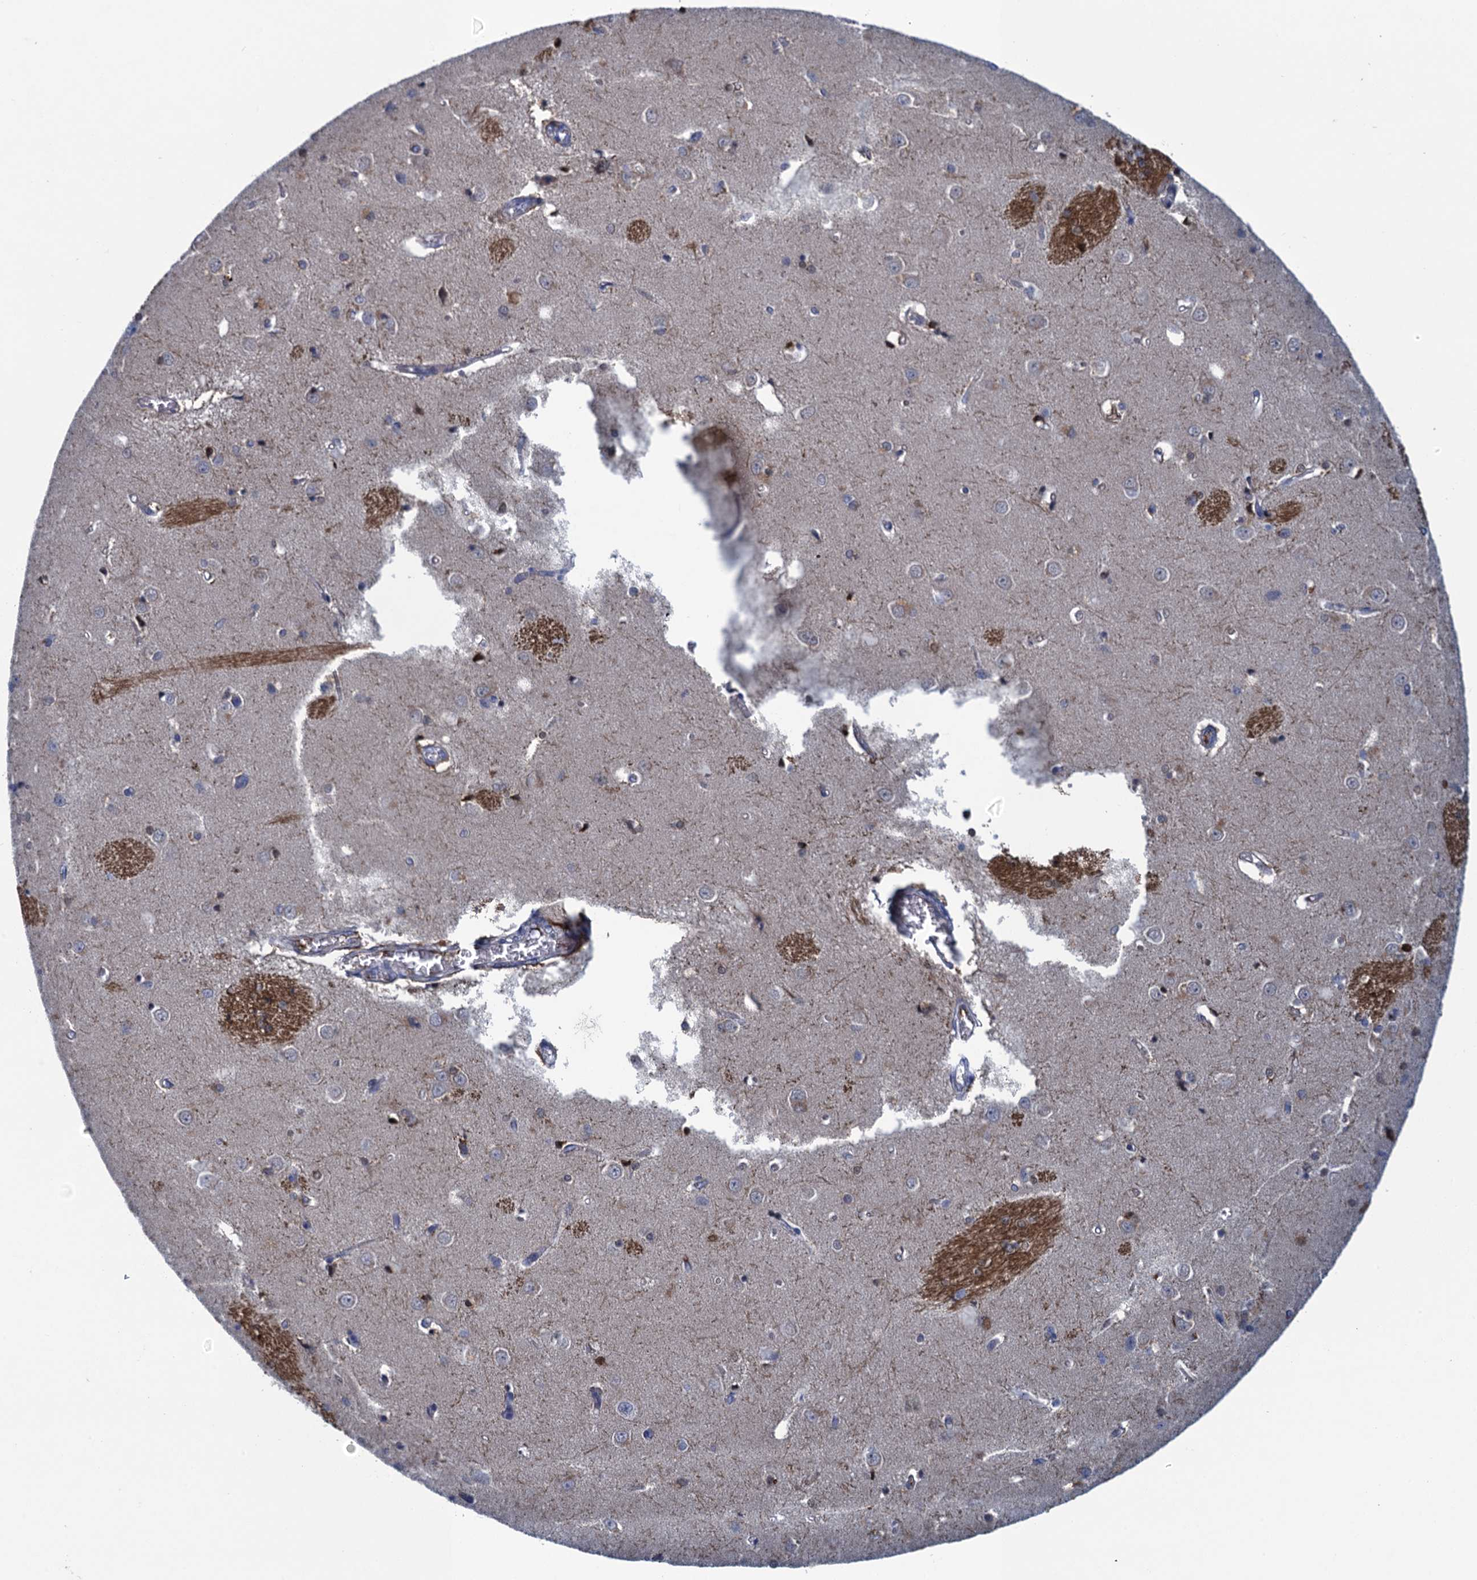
{"staining": {"intensity": "moderate", "quantity": "<25%", "location": "cytoplasmic/membranous"}, "tissue": "caudate", "cell_type": "Glial cells", "image_type": "normal", "snomed": [{"axis": "morphology", "description": "Normal tissue, NOS"}, {"axis": "topography", "description": "Lateral ventricle wall"}], "caption": "This is a micrograph of IHC staining of unremarkable caudate, which shows moderate positivity in the cytoplasmic/membranous of glial cells.", "gene": "SCEL", "patient": {"sex": "male", "age": 37}}